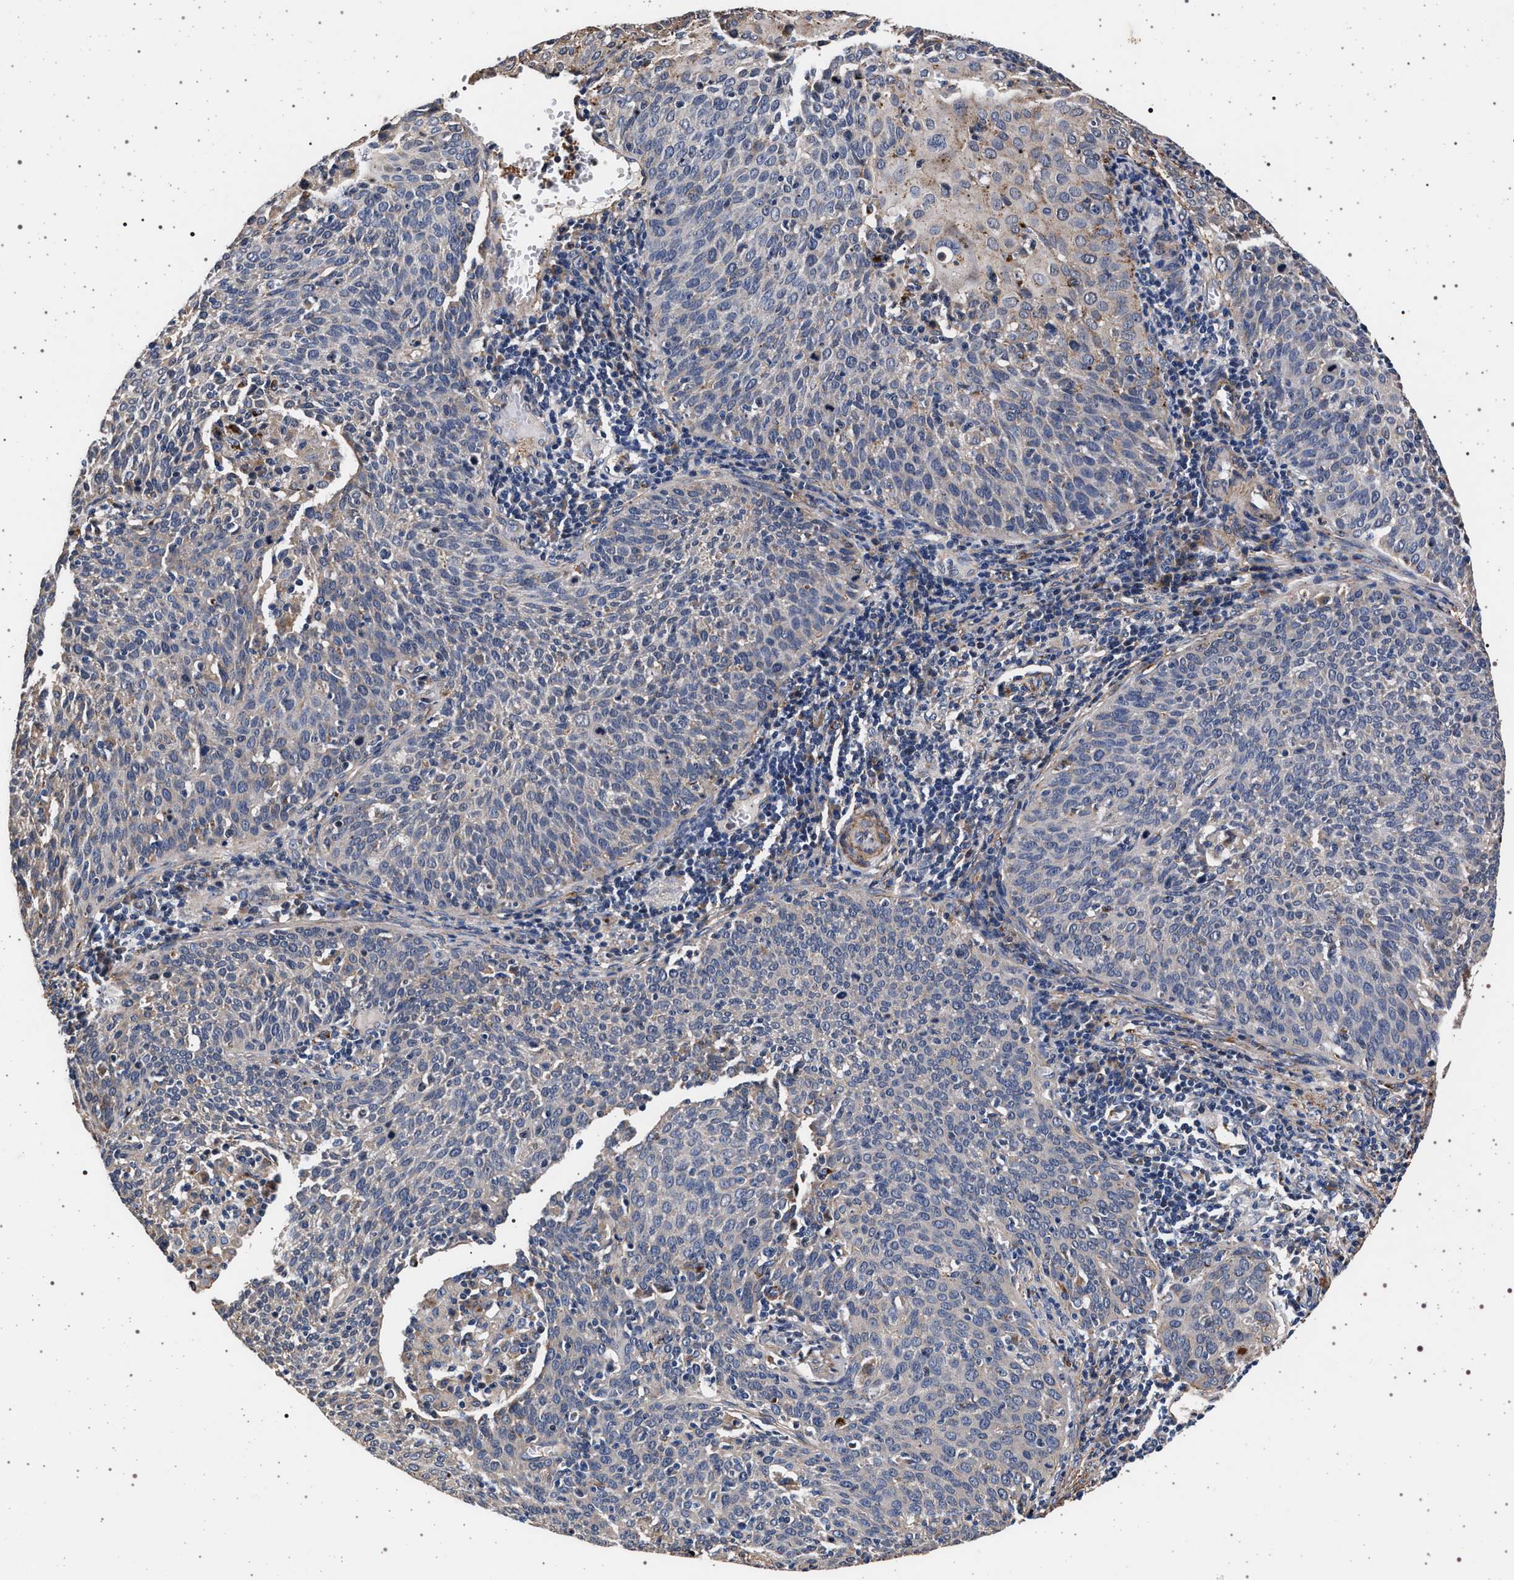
{"staining": {"intensity": "negative", "quantity": "none", "location": "none"}, "tissue": "cervical cancer", "cell_type": "Tumor cells", "image_type": "cancer", "snomed": [{"axis": "morphology", "description": "Squamous cell carcinoma, NOS"}, {"axis": "topography", "description": "Cervix"}], "caption": "This photomicrograph is of cervical cancer stained with IHC to label a protein in brown with the nuclei are counter-stained blue. There is no expression in tumor cells.", "gene": "KCNK6", "patient": {"sex": "female", "age": 38}}